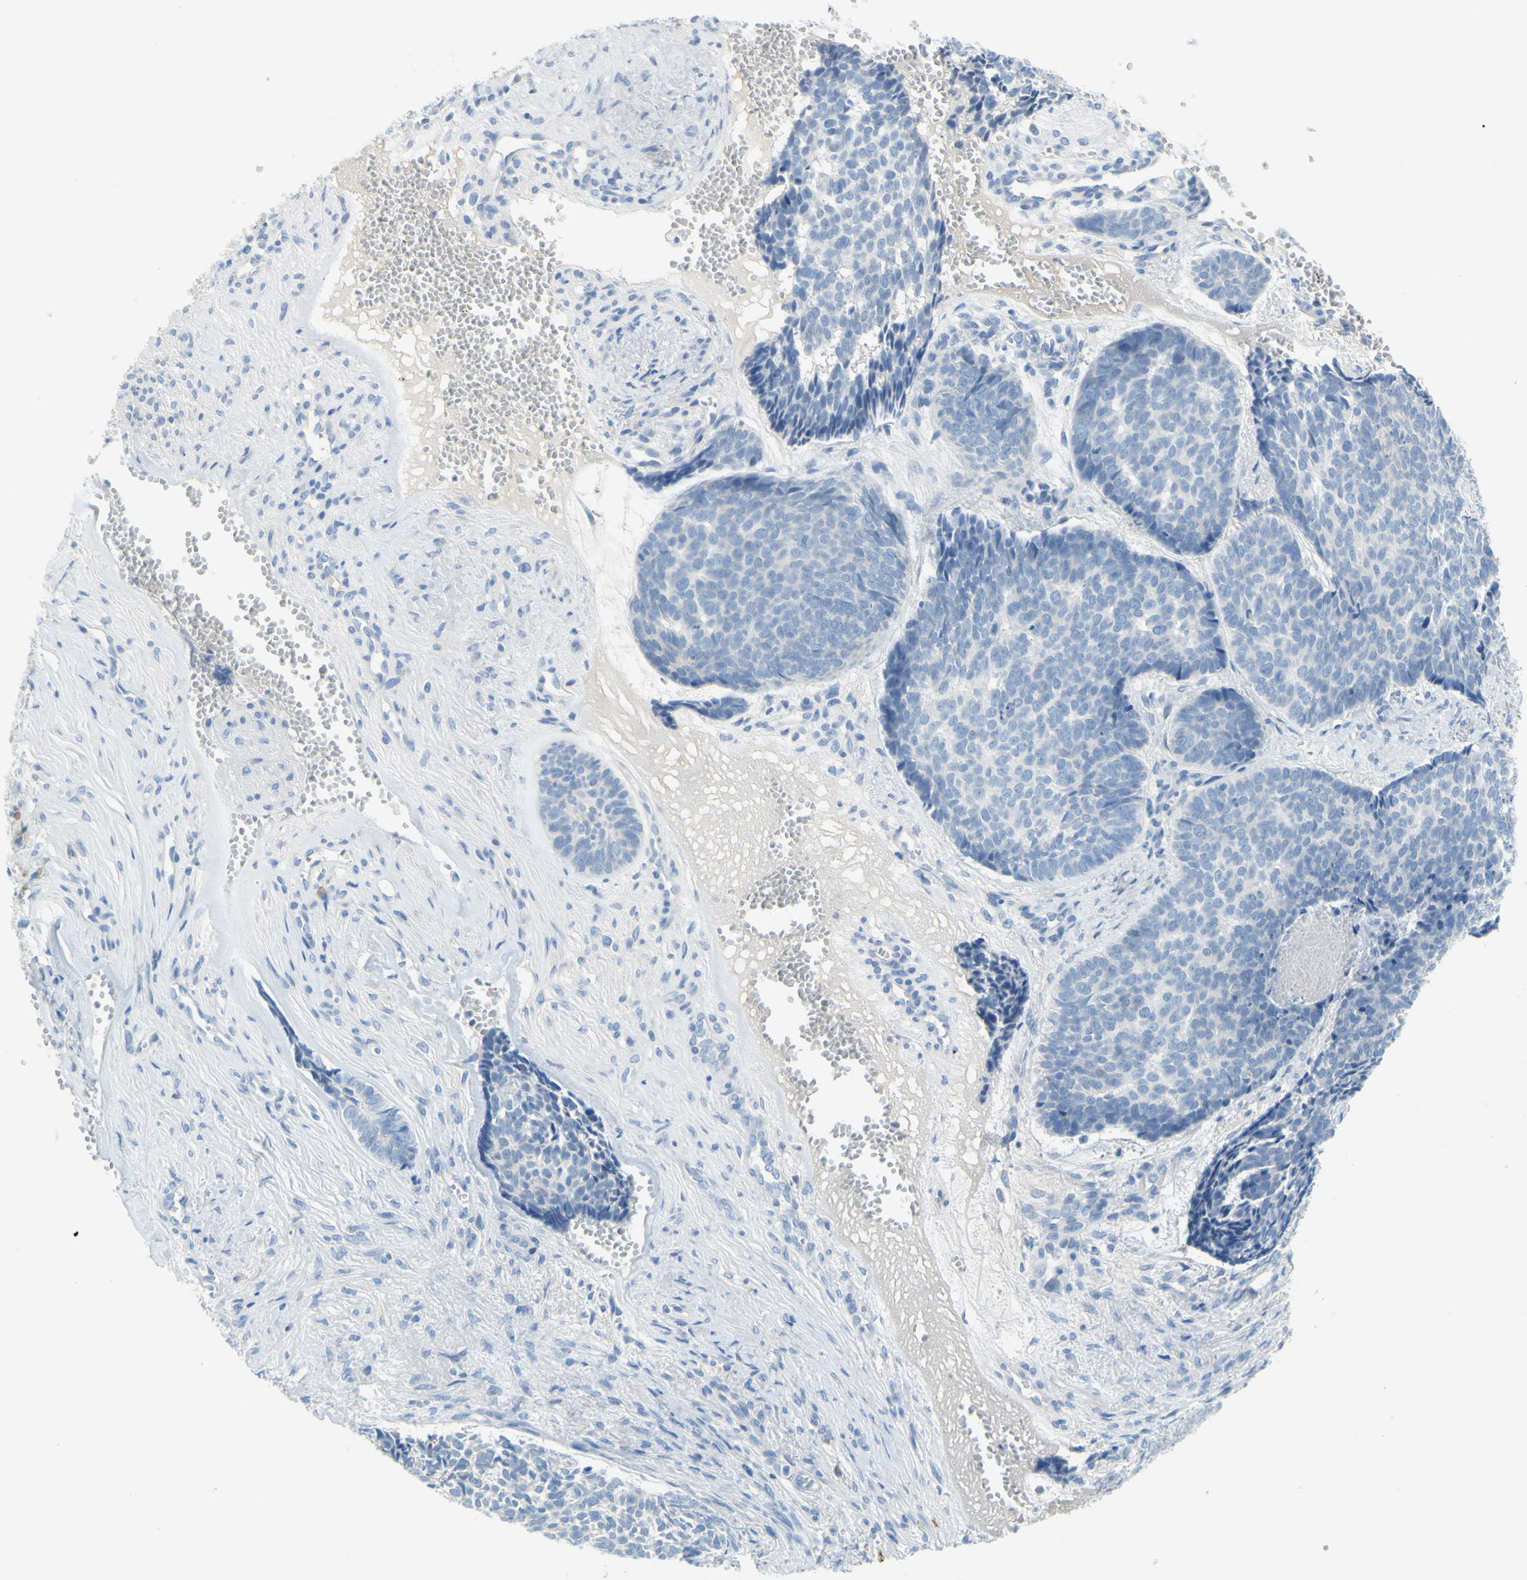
{"staining": {"intensity": "negative", "quantity": "none", "location": "none"}, "tissue": "skin cancer", "cell_type": "Tumor cells", "image_type": "cancer", "snomed": [{"axis": "morphology", "description": "Basal cell carcinoma"}, {"axis": "topography", "description": "Skin"}], "caption": "Histopathology image shows no protein staining in tumor cells of skin cancer tissue.", "gene": "SLC1A2", "patient": {"sex": "male", "age": 84}}